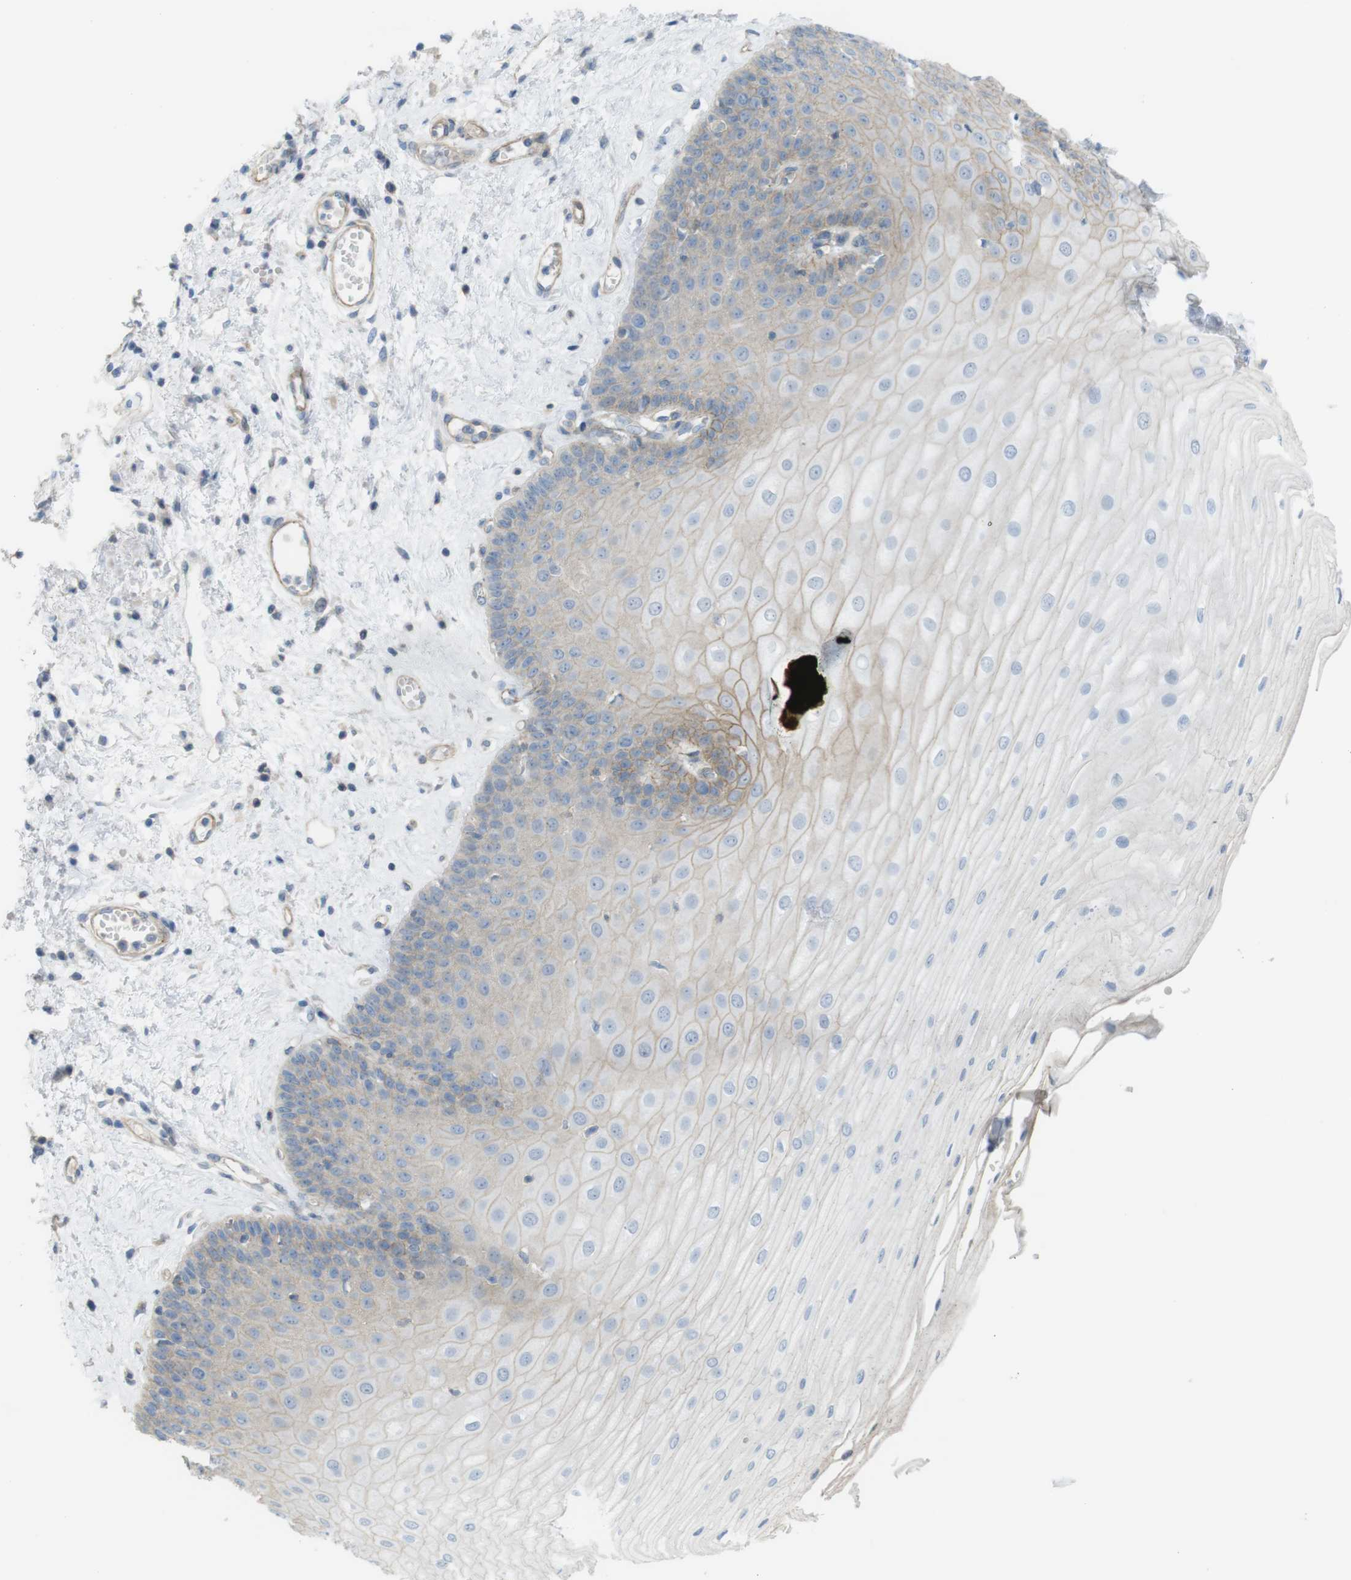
{"staining": {"intensity": "weak", "quantity": "25%-75%", "location": "cytoplasmic/membranous"}, "tissue": "esophagus", "cell_type": "Squamous epithelial cells", "image_type": "normal", "snomed": [{"axis": "morphology", "description": "Normal tissue, NOS"}, {"axis": "morphology", "description": "Squamous cell carcinoma, NOS"}, {"axis": "topography", "description": "Esophagus"}], "caption": "A high-resolution image shows IHC staining of benign esophagus, which displays weak cytoplasmic/membranous expression in approximately 25%-75% of squamous epithelial cells. (Stains: DAB in brown, nuclei in blue, Microscopy: brightfield microscopy at high magnification).", "gene": "PREX2", "patient": {"sex": "male", "age": 65}}